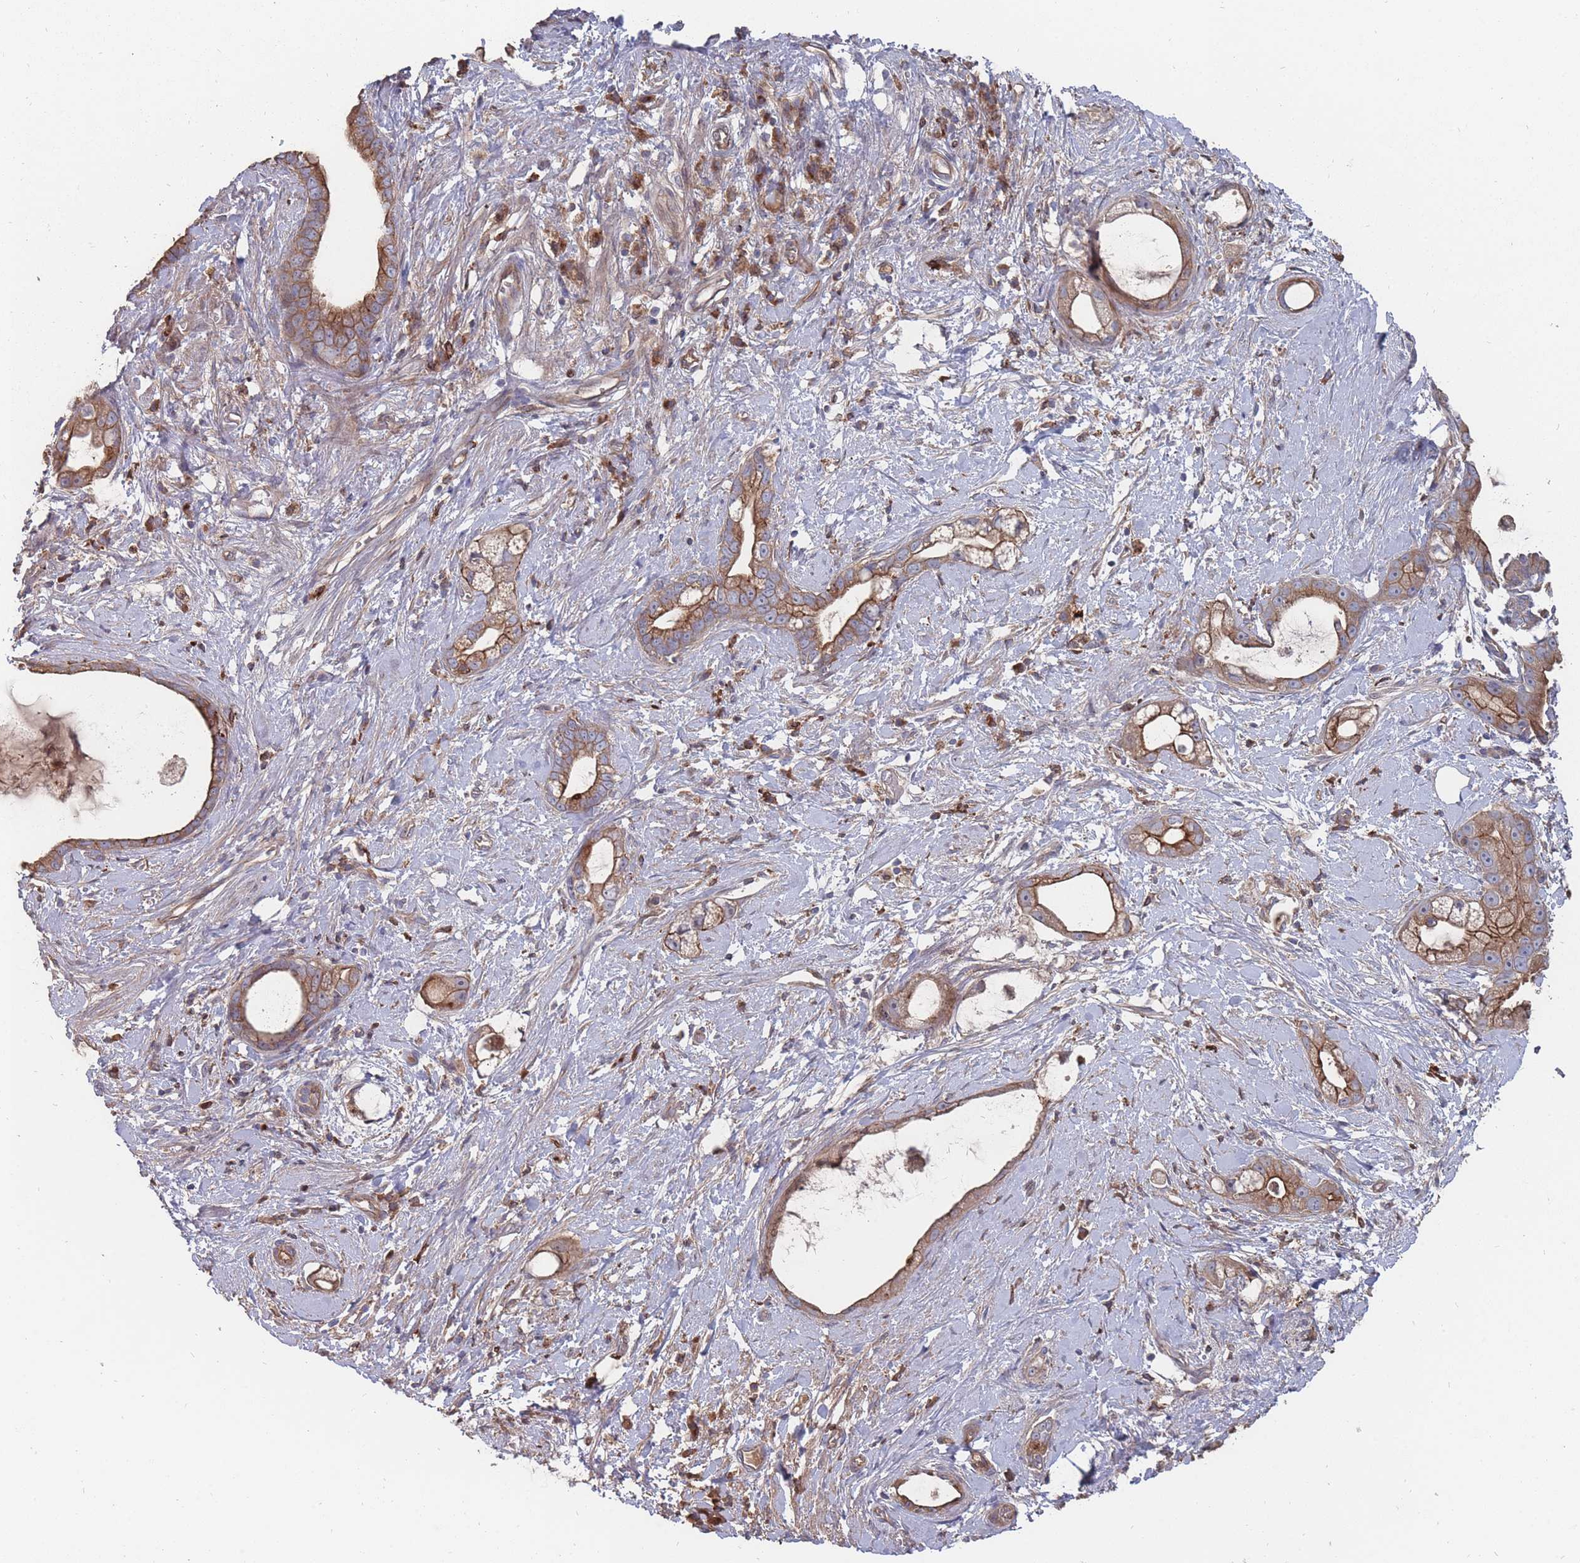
{"staining": {"intensity": "strong", "quantity": "25%-75%", "location": "cytoplasmic/membranous"}, "tissue": "stomach cancer", "cell_type": "Tumor cells", "image_type": "cancer", "snomed": [{"axis": "morphology", "description": "Adenocarcinoma, NOS"}, {"axis": "topography", "description": "Stomach"}], "caption": "Brown immunohistochemical staining in human stomach cancer displays strong cytoplasmic/membranous staining in about 25%-75% of tumor cells.", "gene": "THSD7B", "patient": {"sex": "male", "age": 55}}